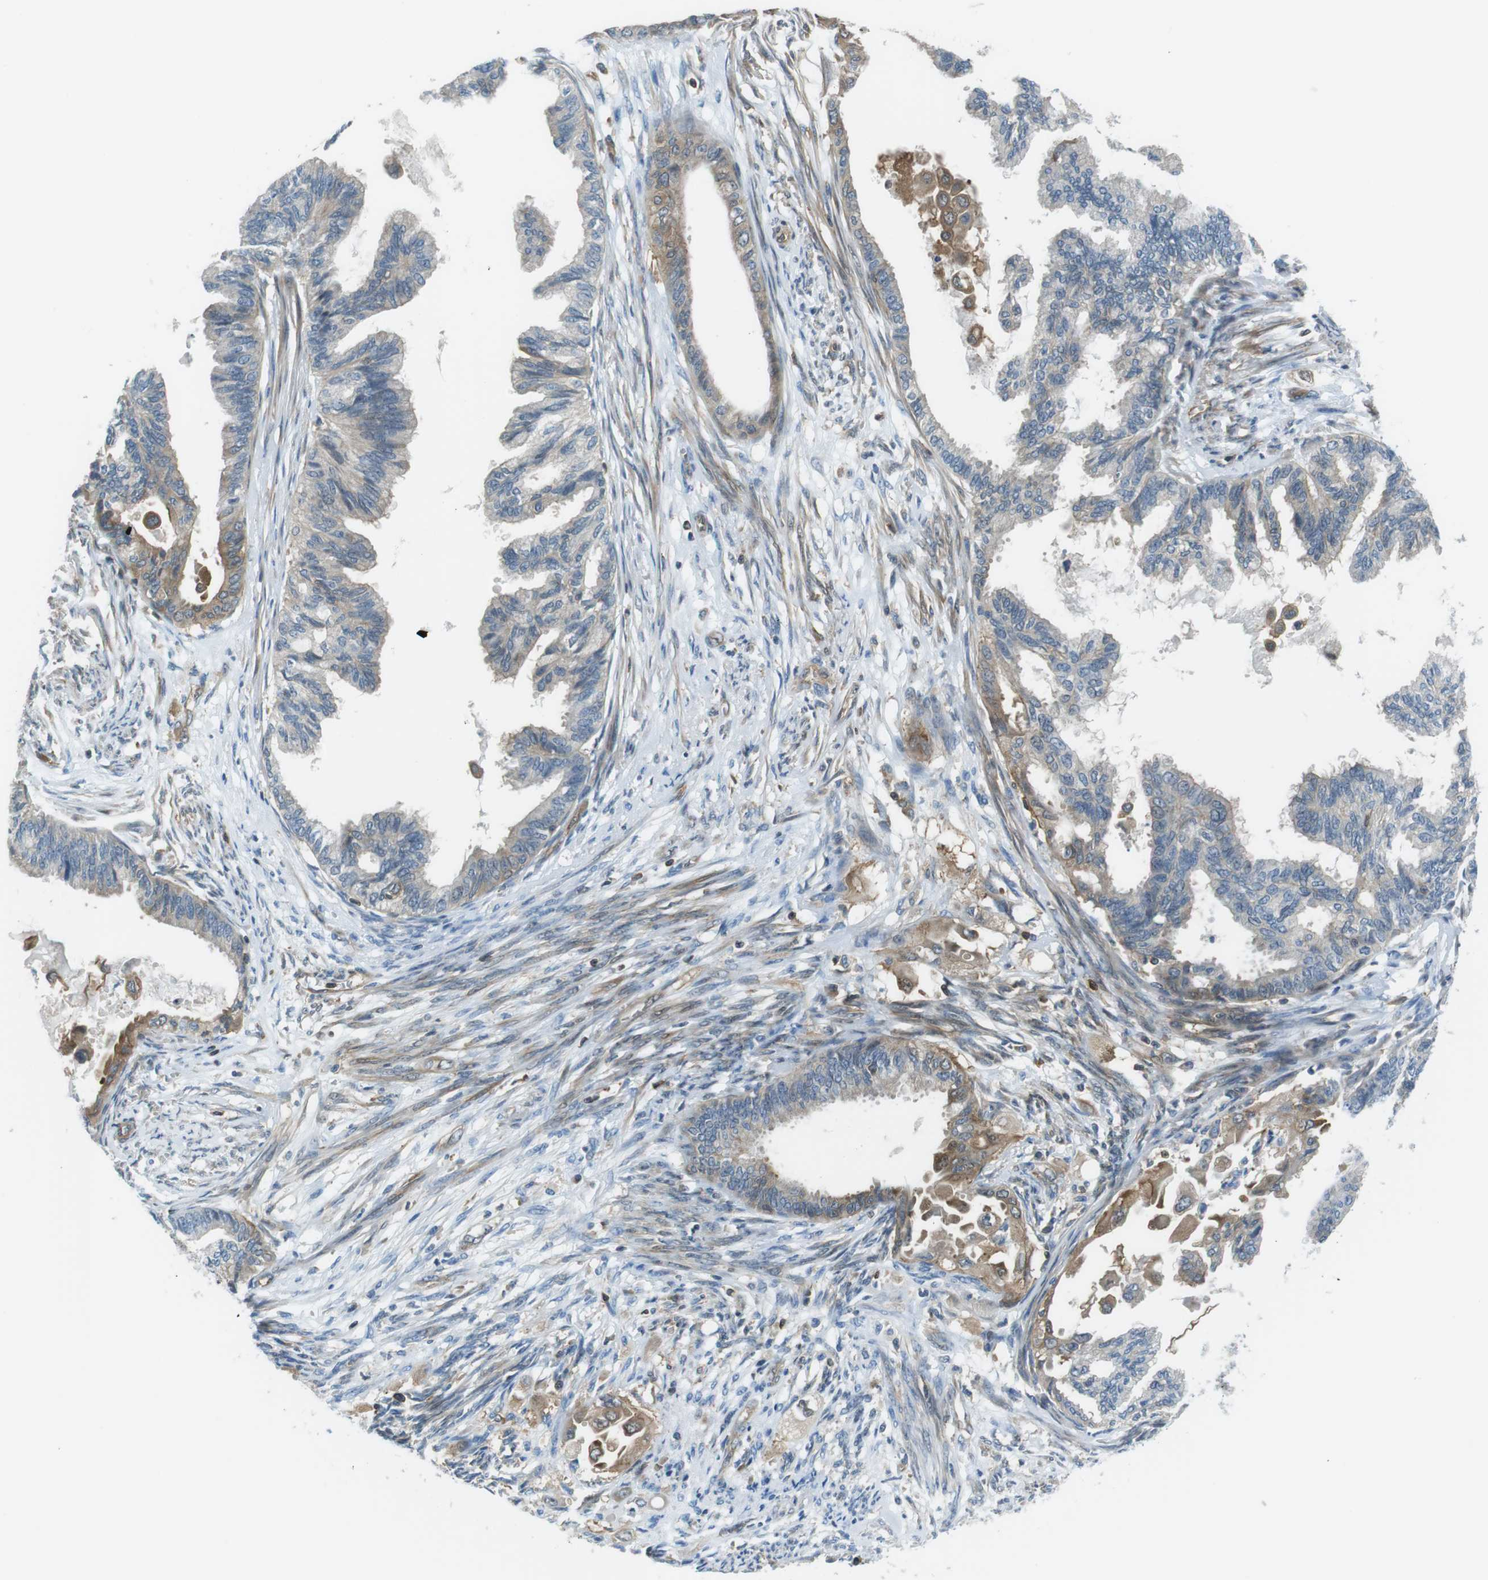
{"staining": {"intensity": "moderate", "quantity": "<25%", "location": "cytoplasmic/membranous"}, "tissue": "cervical cancer", "cell_type": "Tumor cells", "image_type": "cancer", "snomed": [{"axis": "morphology", "description": "Normal tissue, NOS"}, {"axis": "morphology", "description": "Adenocarcinoma, NOS"}, {"axis": "topography", "description": "Cervix"}, {"axis": "topography", "description": "Endometrium"}], "caption": "Adenocarcinoma (cervical) stained with a protein marker exhibits moderate staining in tumor cells.", "gene": "TES", "patient": {"sex": "female", "age": 86}}